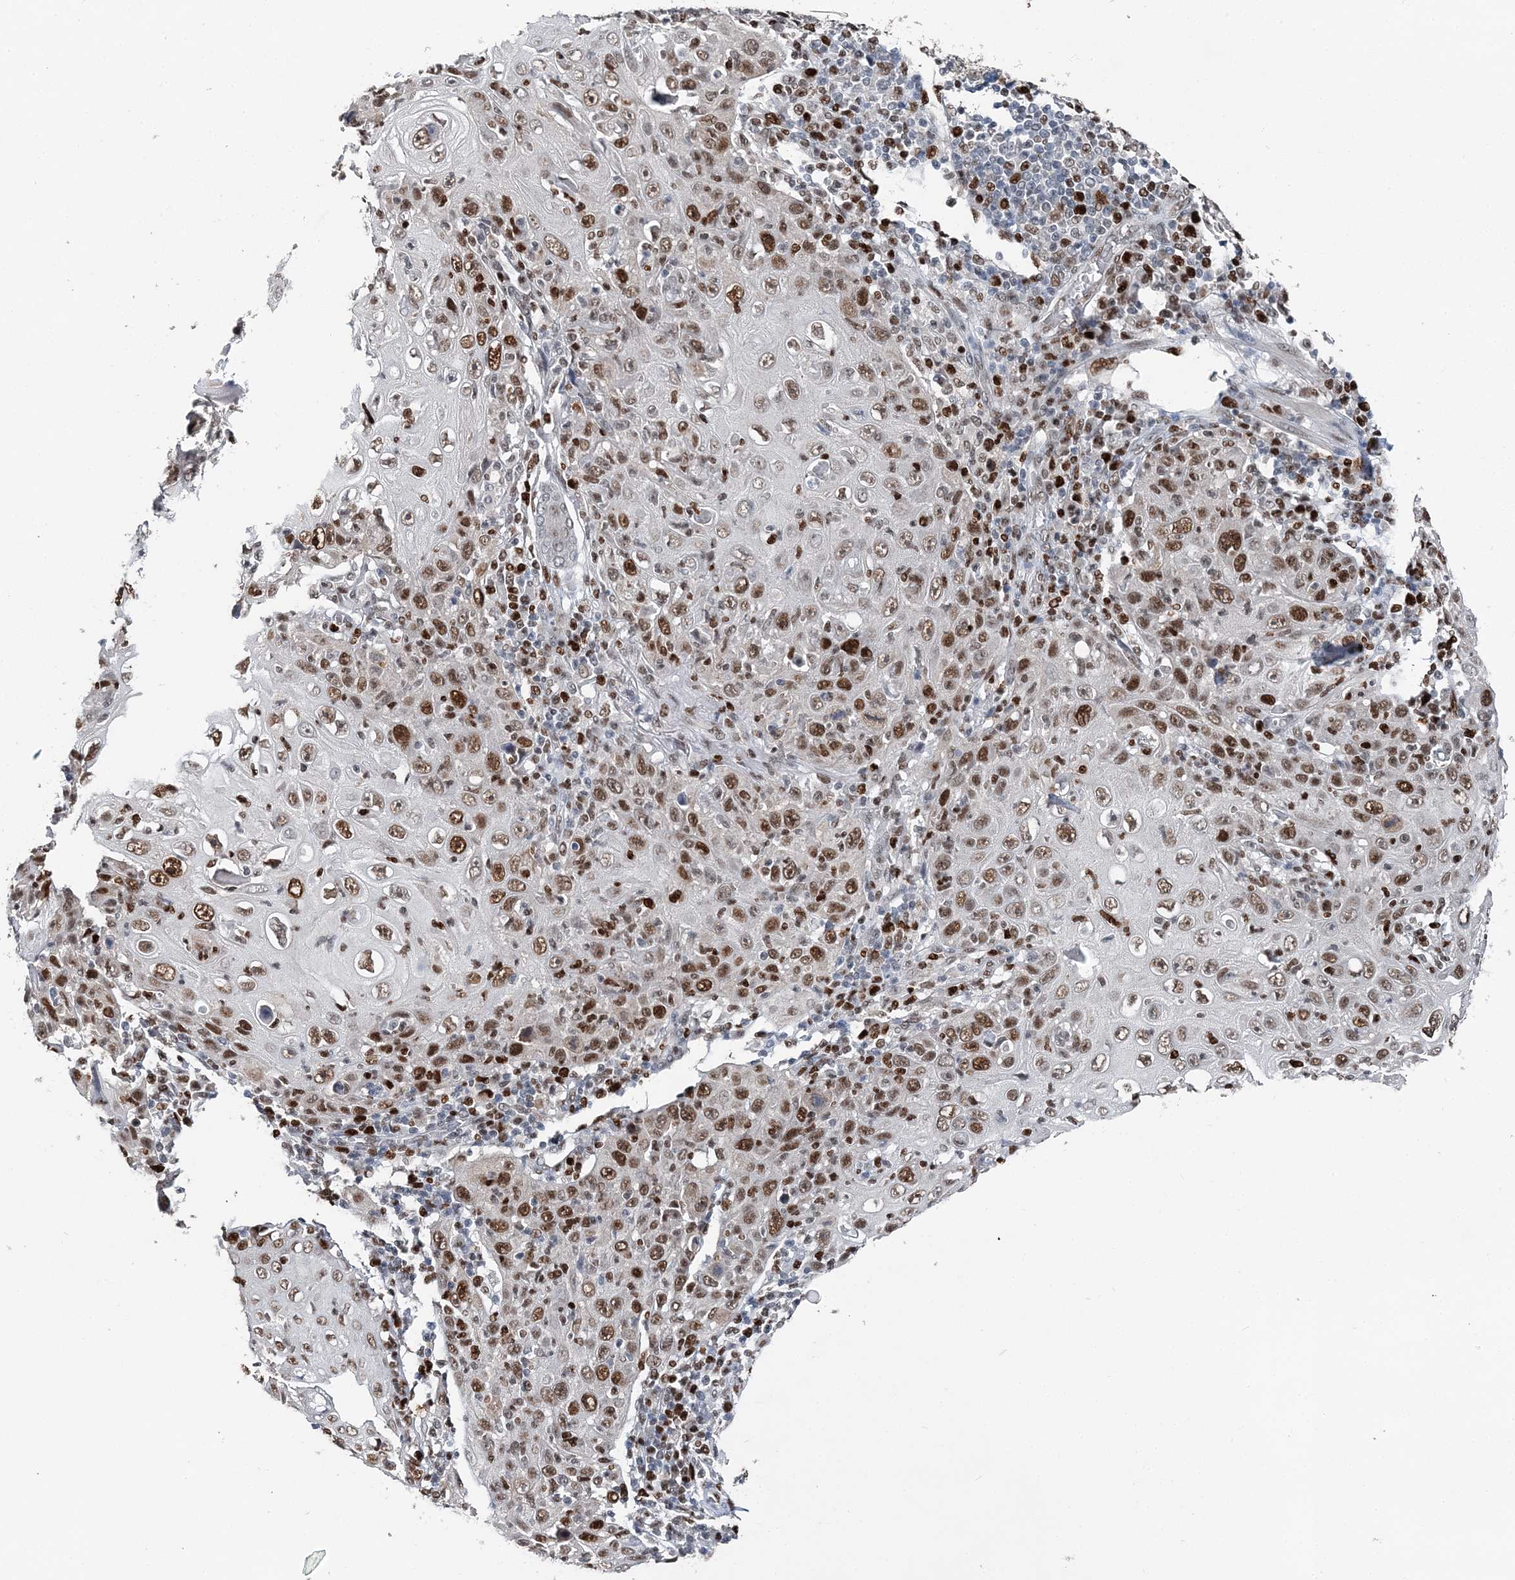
{"staining": {"intensity": "moderate", "quantity": ">75%", "location": "nuclear"}, "tissue": "skin cancer", "cell_type": "Tumor cells", "image_type": "cancer", "snomed": [{"axis": "morphology", "description": "Squamous cell carcinoma, NOS"}, {"axis": "topography", "description": "Skin"}], "caption": "Brown immunohistochemical staining in skin cancer shows moderate nuclear positivity in about >75% of tumor cells.", "gene": "HAT1", "patient": {"sex": "female", "age": 88}}